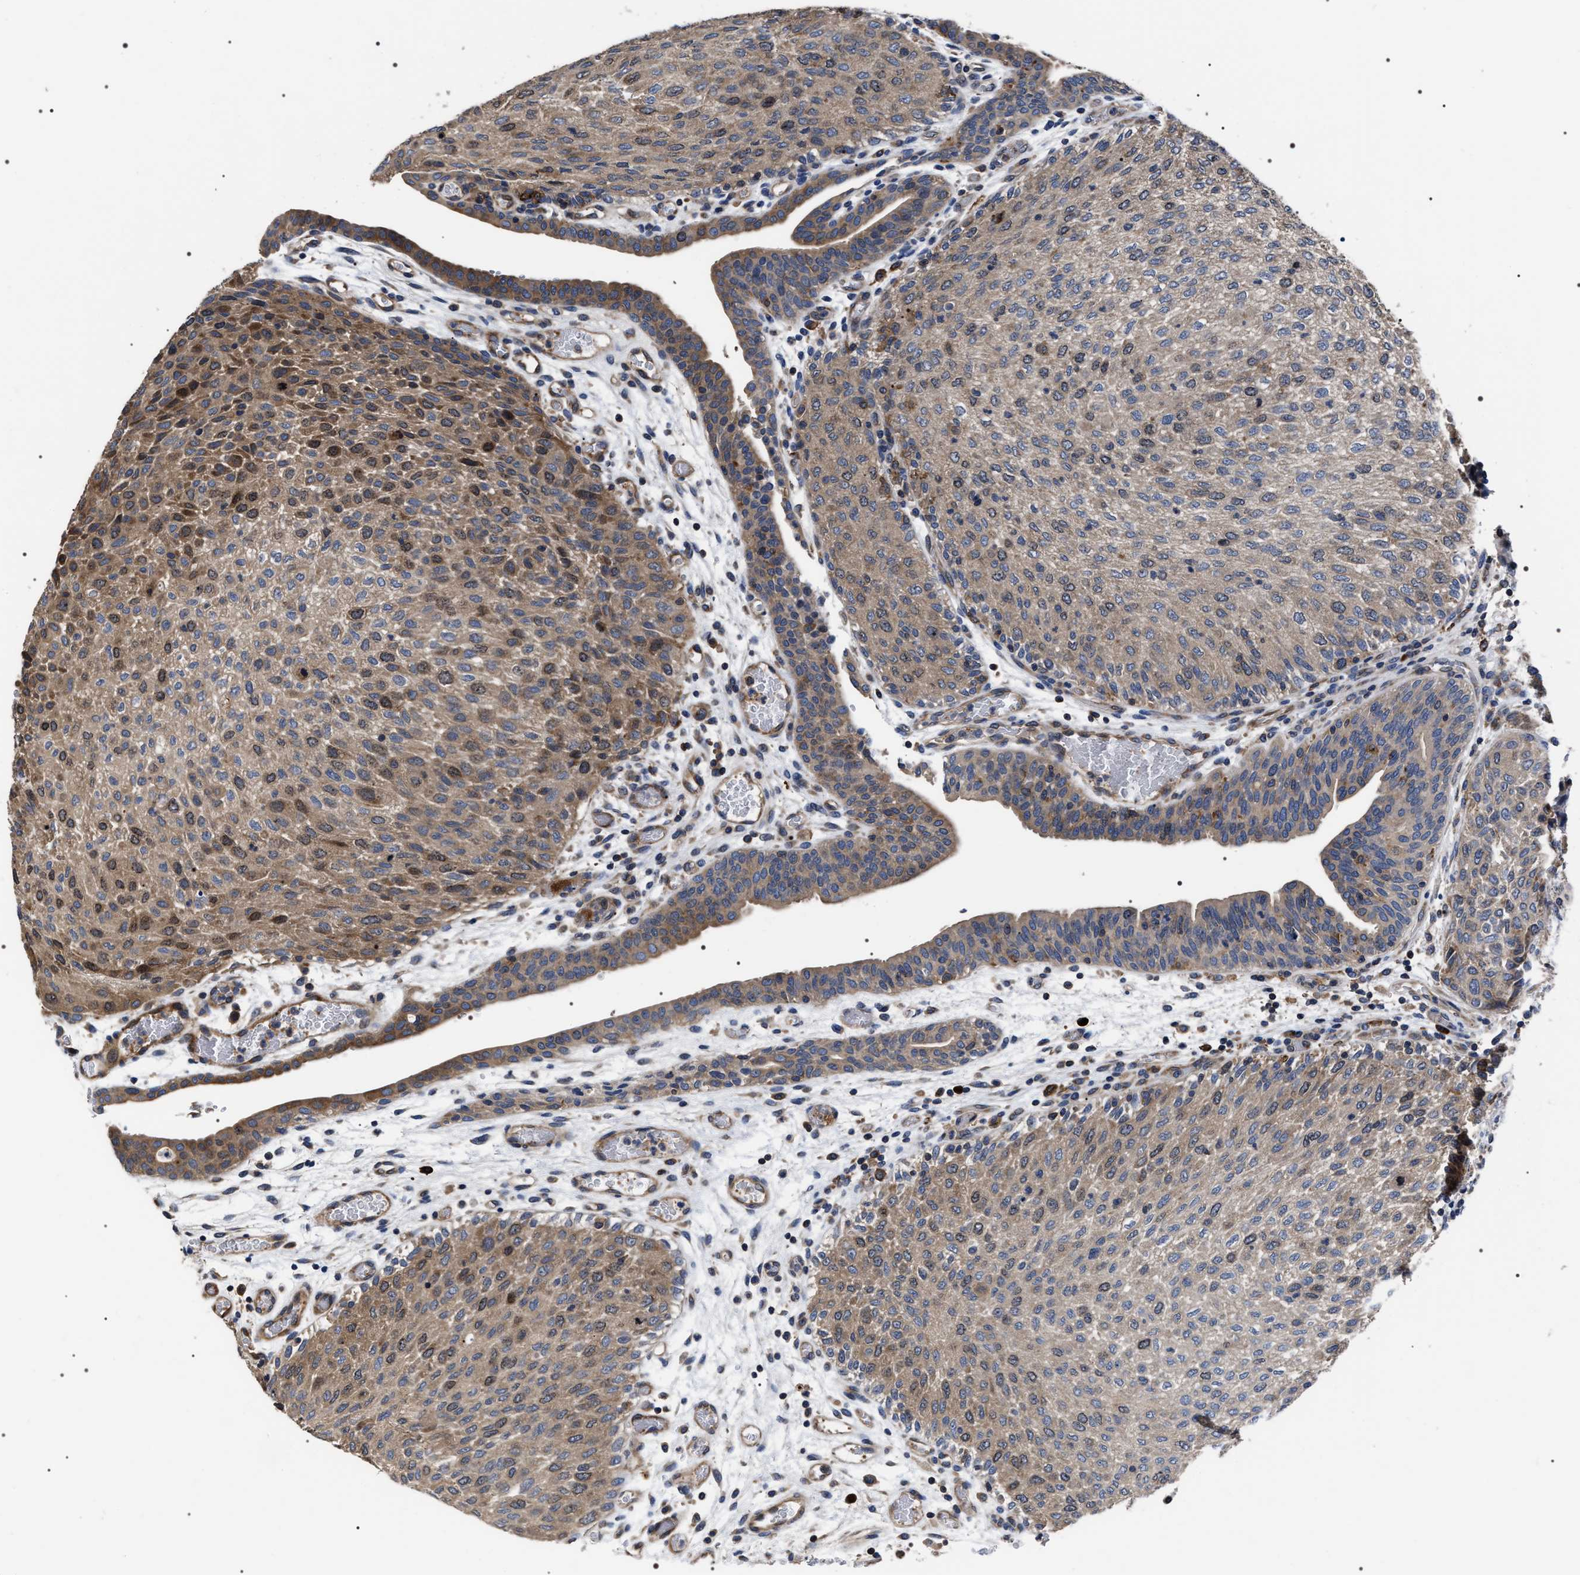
{"staining": {"intensity": "moderate", "quantity": ">75%", "location": "cytoplasmic/membranous"}, "tissue": "urothelial cancer", "cell_type": "Tumor cells", "image_type": "cancer", "snomed": [{"axis": "morphology", "description": "Urothelial carcinoma, Low grade"}, {"axis": "morphology", "description": "Urothelial carcinoma, High grade"}, {"axis": "topography", "description": "Urinary bladder"}], "caption": "This is an image of immunohistochemistry (IHC) staining of urothelial cancer, which shows moderate staining in the cytoplasmic/membranous of tumor cells.", "gene": "MIS18A", "patient": {"sex": "male", "age": 35}}